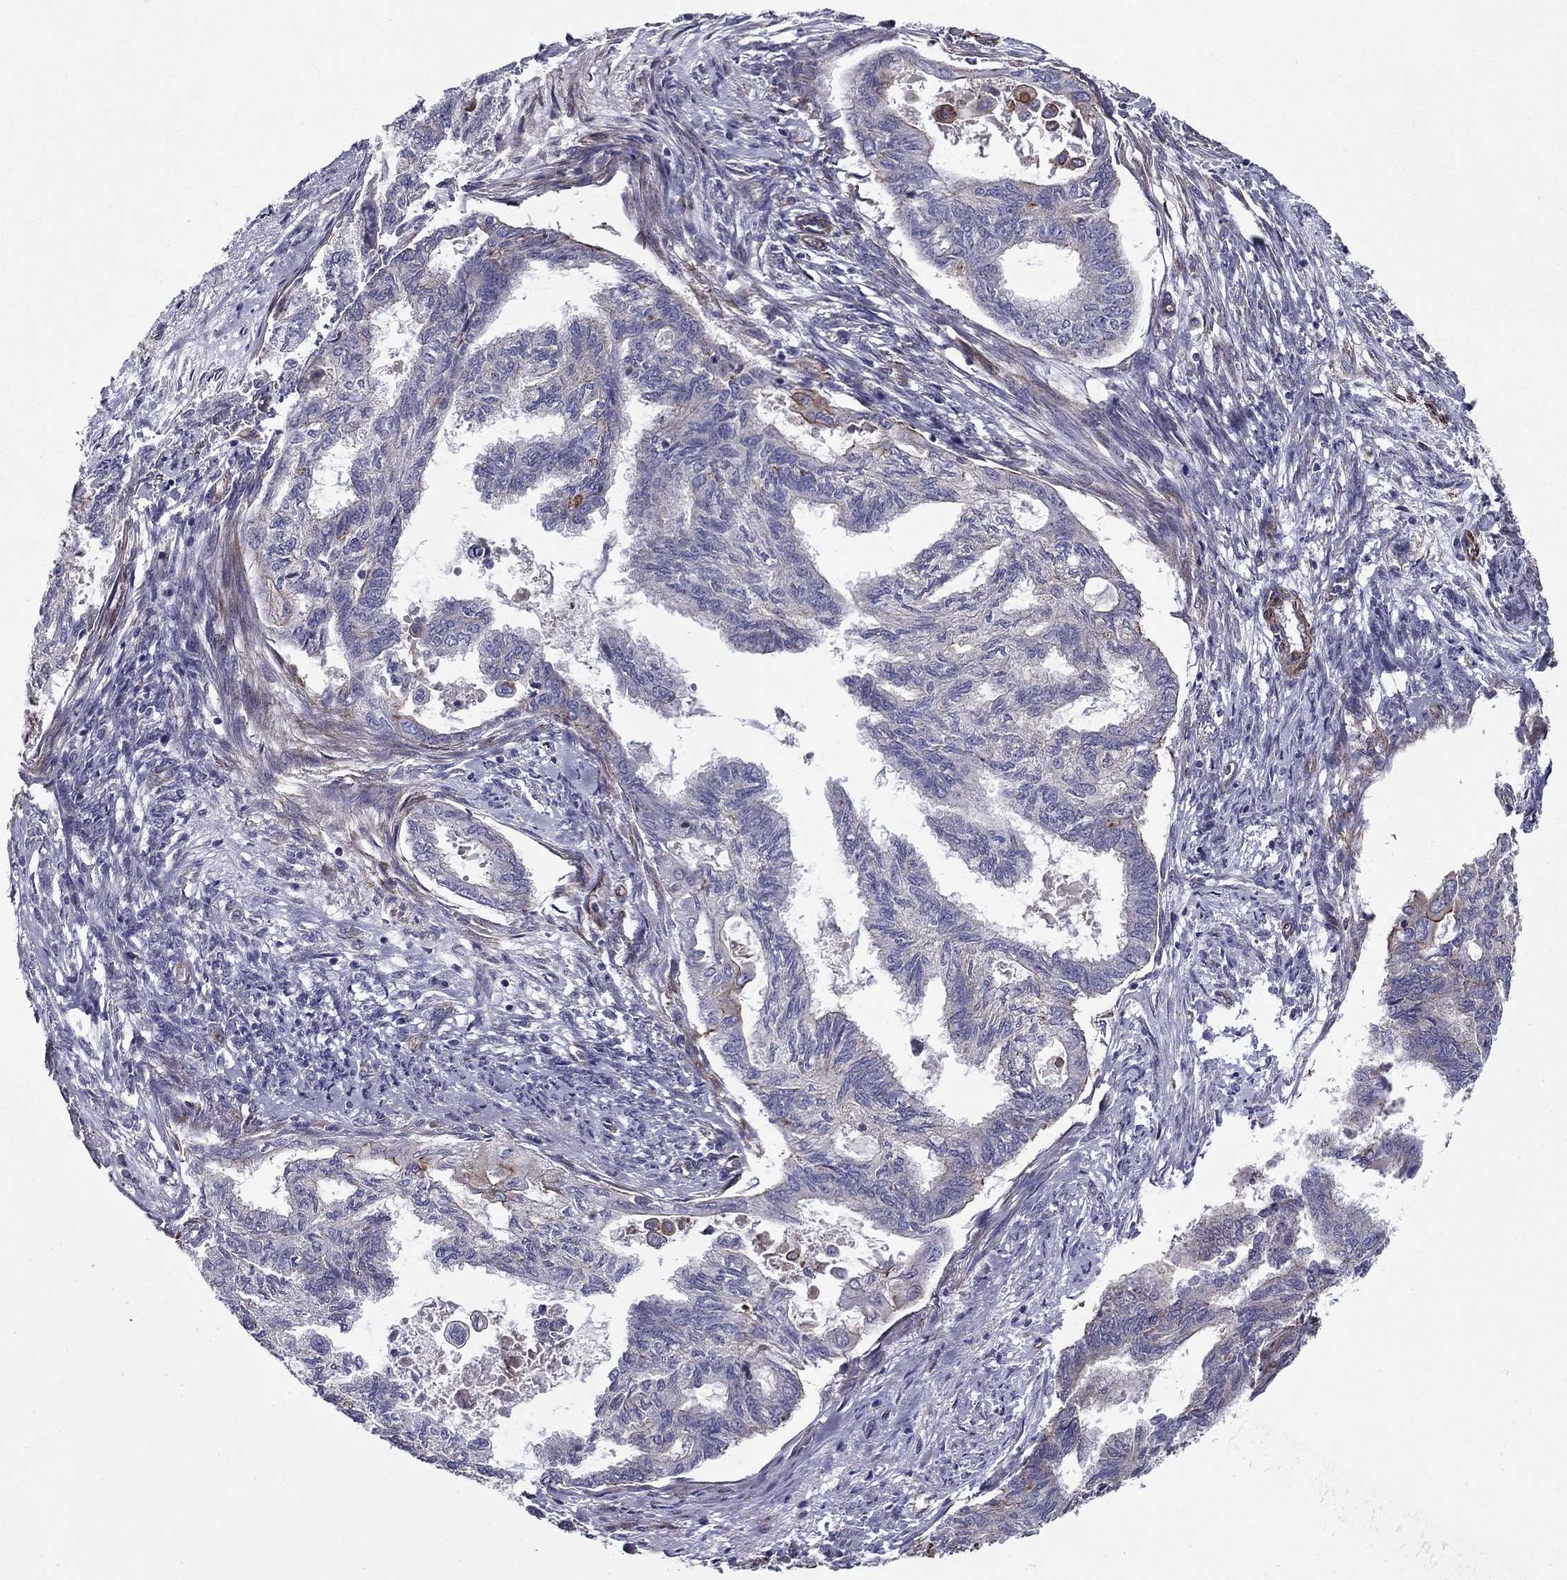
{"staining": {"intensity": "moderate", "quantity": "<25%", "location": "cytoplasmic/membranous"}, "tissue": "endometrial cancer", "cell_type": "Tumor cells", "image_type": "cancer", "snomed": [{"axis": "morphology", "description": "Adenocarcinoma, NOS"}, {"axis": "topography", "description": "Endometrium"}], "caption": "Endometrial adenocarcinoma stained with IHC demonstrates moderate cytoplasmic/membranous expression in about <25% of tumor cells. The protein is shown in brown color, while the nuclei are stained blue.", "gene": "SHMT1", "patient": {"sex": "female", "age": 86}}